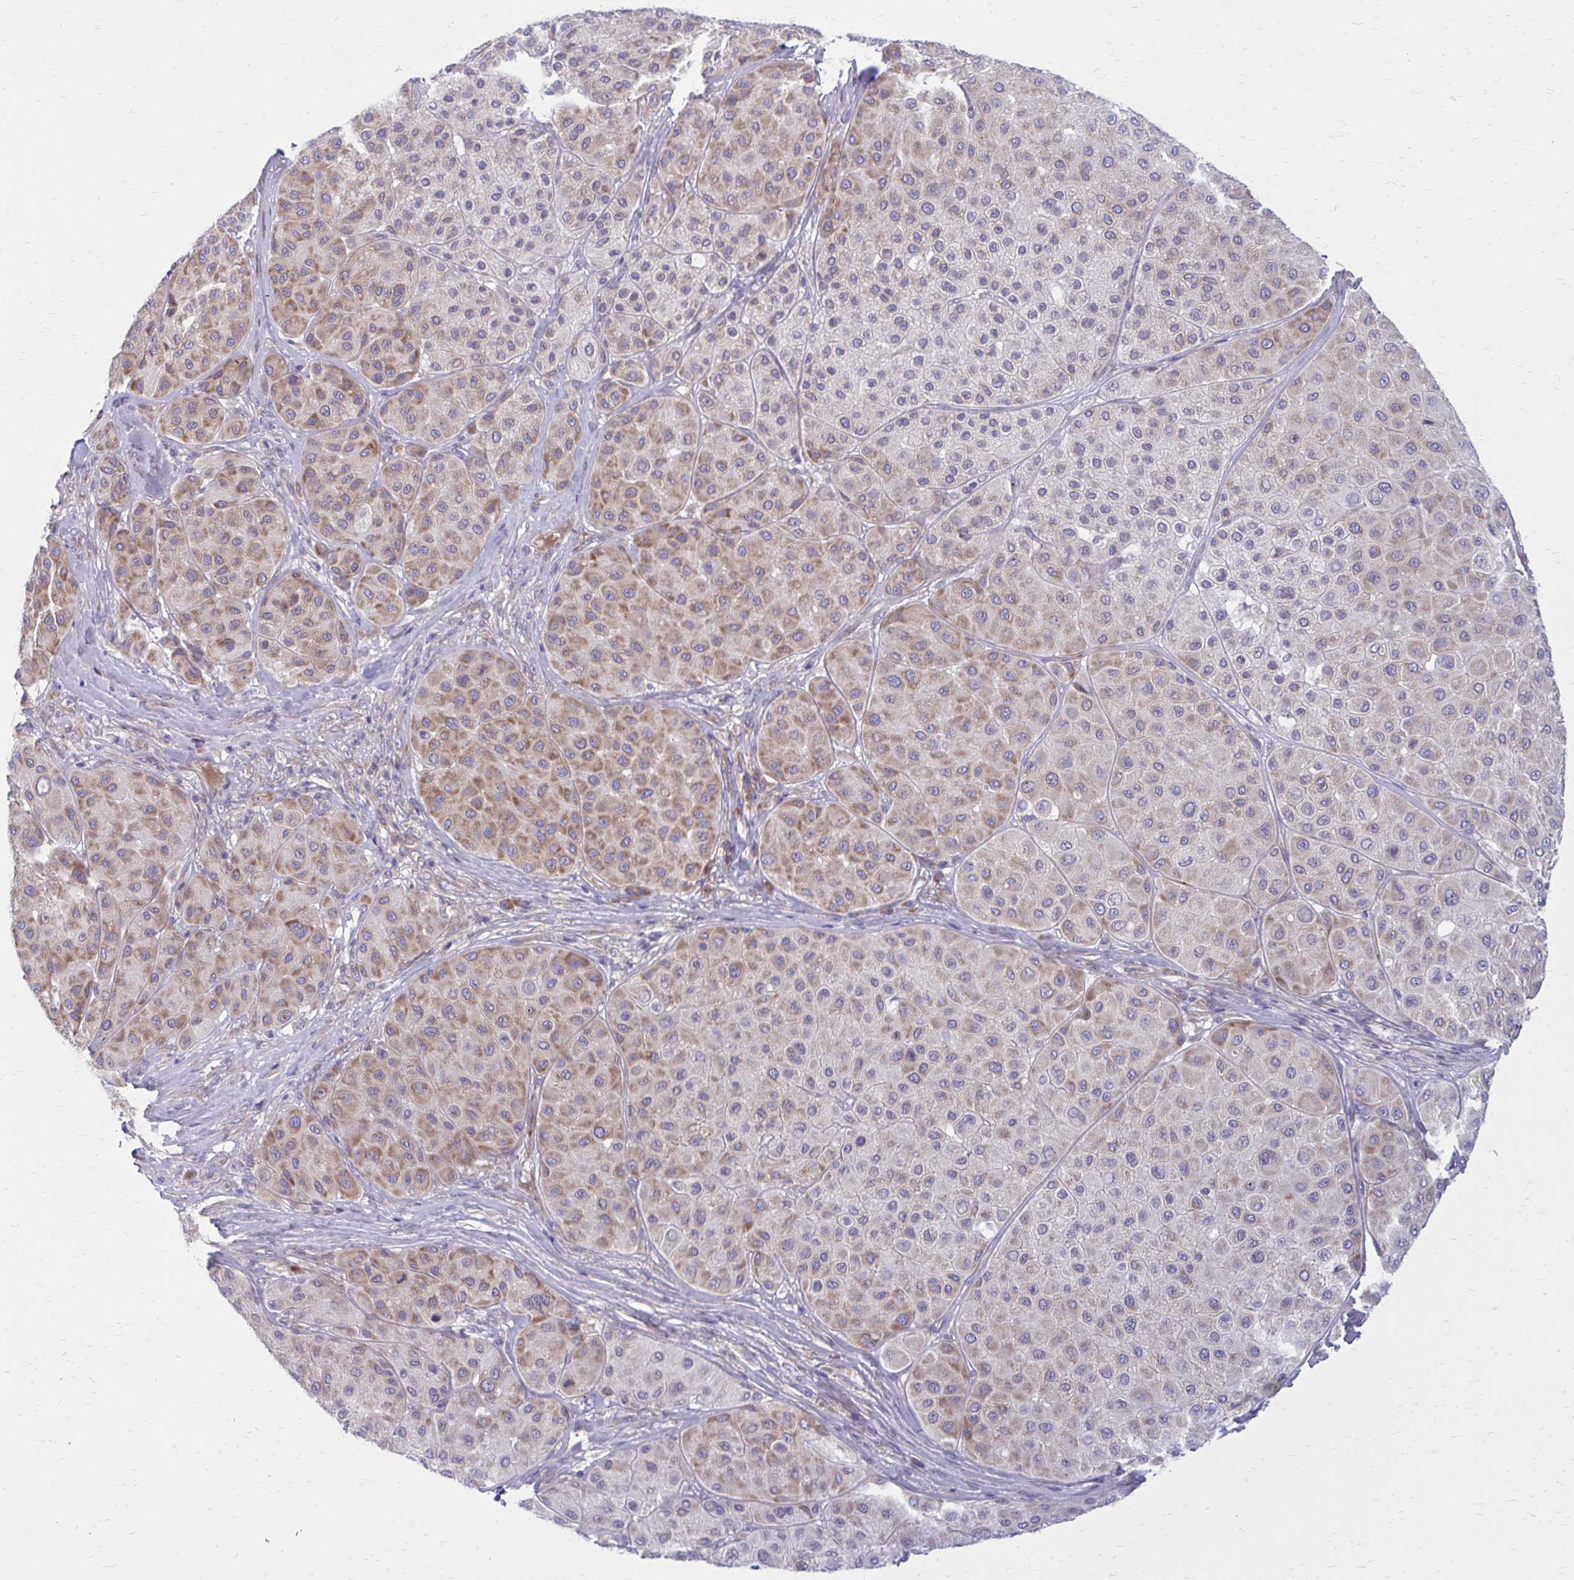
{"staining": {"intensity": "moderate", "quantity": ">75%", "location": "cytoplasmic/membranous"}, "tissue": "melanoma", "cell_type": "Tumor cells", "image_type": "cancer", "snomed": [{"axis": "morphology", "description": "Malignant melanoma, Metastatic site"}, {"axis": "topography", "description": "Smooth muscle"}], "caption": "Melanoma stained with immunohistochemistry (IHC) displays moderate cytoplasmic/membranous expression in approximately >75% of tumor cells.", "gene": "GIGYF2", "patient": {"sex": "male", "age": 41}}